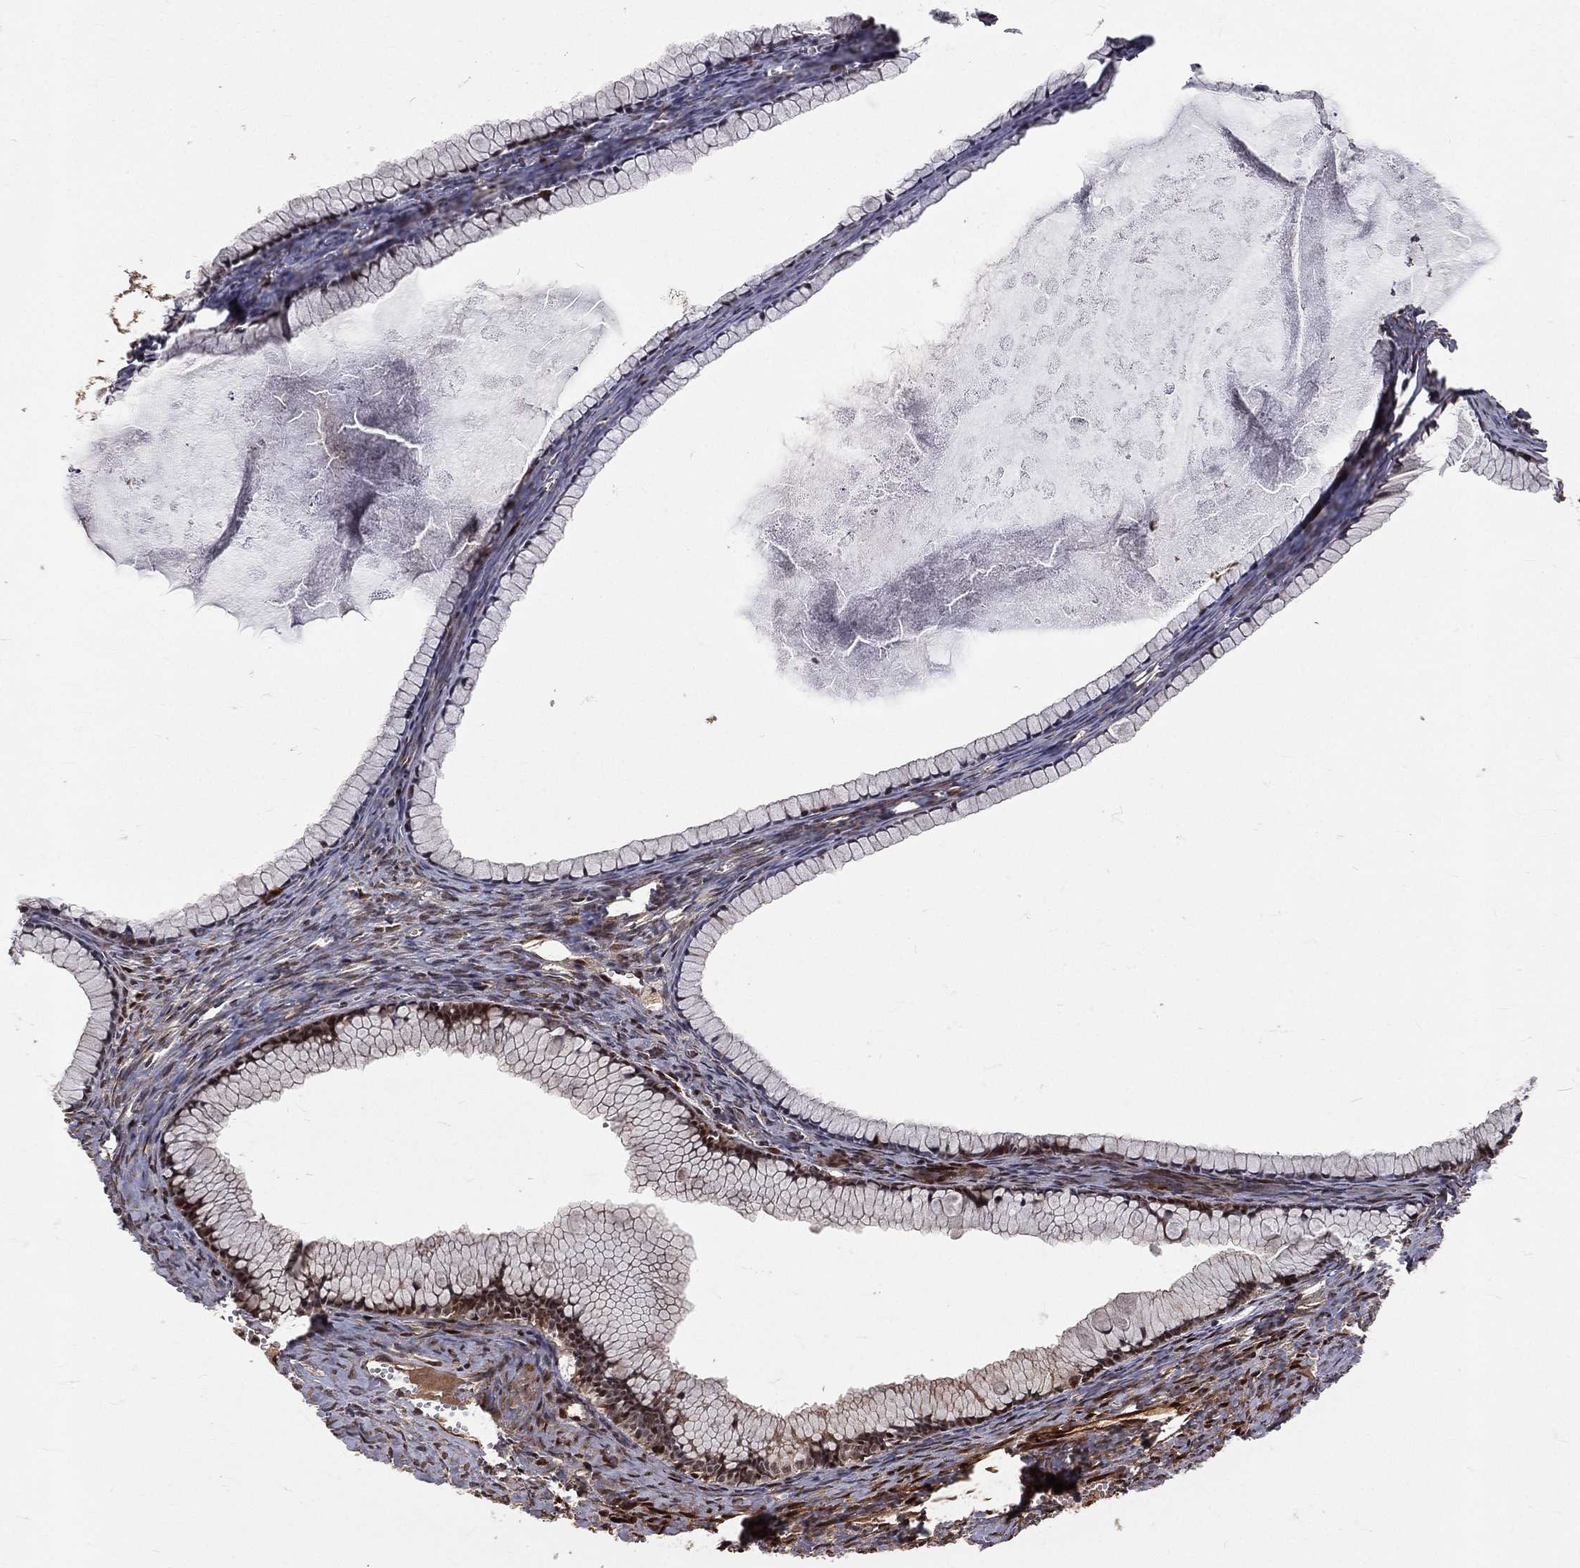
{"staining": {"intensity": "strong", "quantity": ">75%", "location": "nuclear"}, "tissue": "ovarian cancer", "cell_type": "Tumor cells", "image_type": "cancer", "snomed": [{"axis": "morphology", "description": "Cystadenocarcinoma, mucinous, NOS"}, {"axis": "topography", "description": "Ovary"}], "caption": "Mucinous cystadenocarcinoma (ovarian) stained with DAB (3,3'-diaminobenzidine) IHC exhibits high levels of strong nuclear positivity in about >75% of tumor cells. The staining is performed using DAB brown chromogen to label protein expression. The nuclei are counter-stained blue using hematoxylin.", "gene": "MAPK1", "patient": {"sex": "female", "age": 41}}